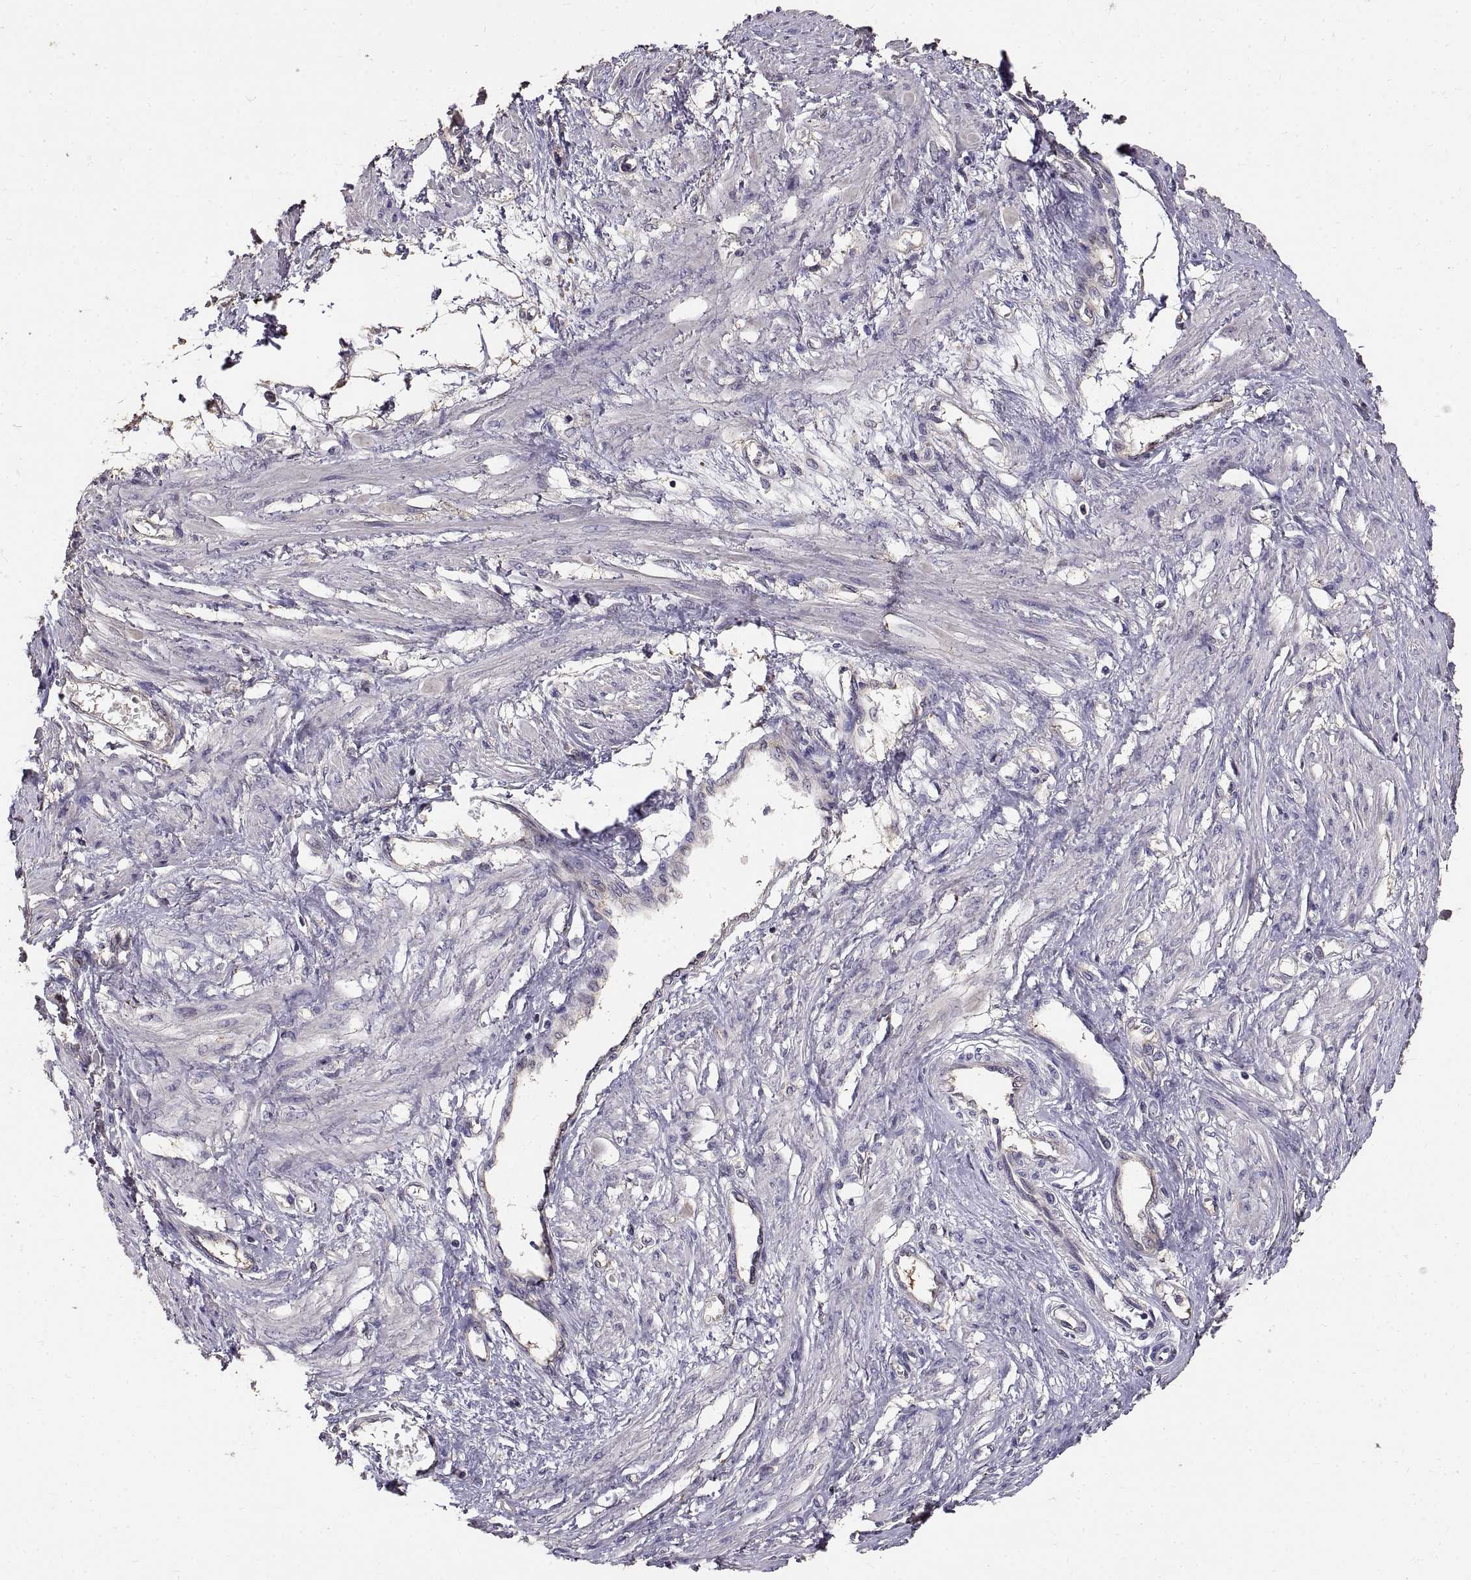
{"staining": {"intensity": "negative", "quantity": "none", "location": "none"}, "tissue": "smooth muscle", "cell_type": "Smooth muscle cells", "image_type": "normal", "snomed": [{"axis": "morphology", "description": "Normal tissue, NOS"}, {"axis": "topography", "description": "Smooth muscle"}, {"axis": "topography", "description": "Uterus"}], "caption": "This is a histopathology image of immunohistochemistry (IHC) staining of normal smooth muscle, which shows no positivity in smooth muscle cells.", "gene": "PEA15", "patient": {"sex": "female", "age": 39}}